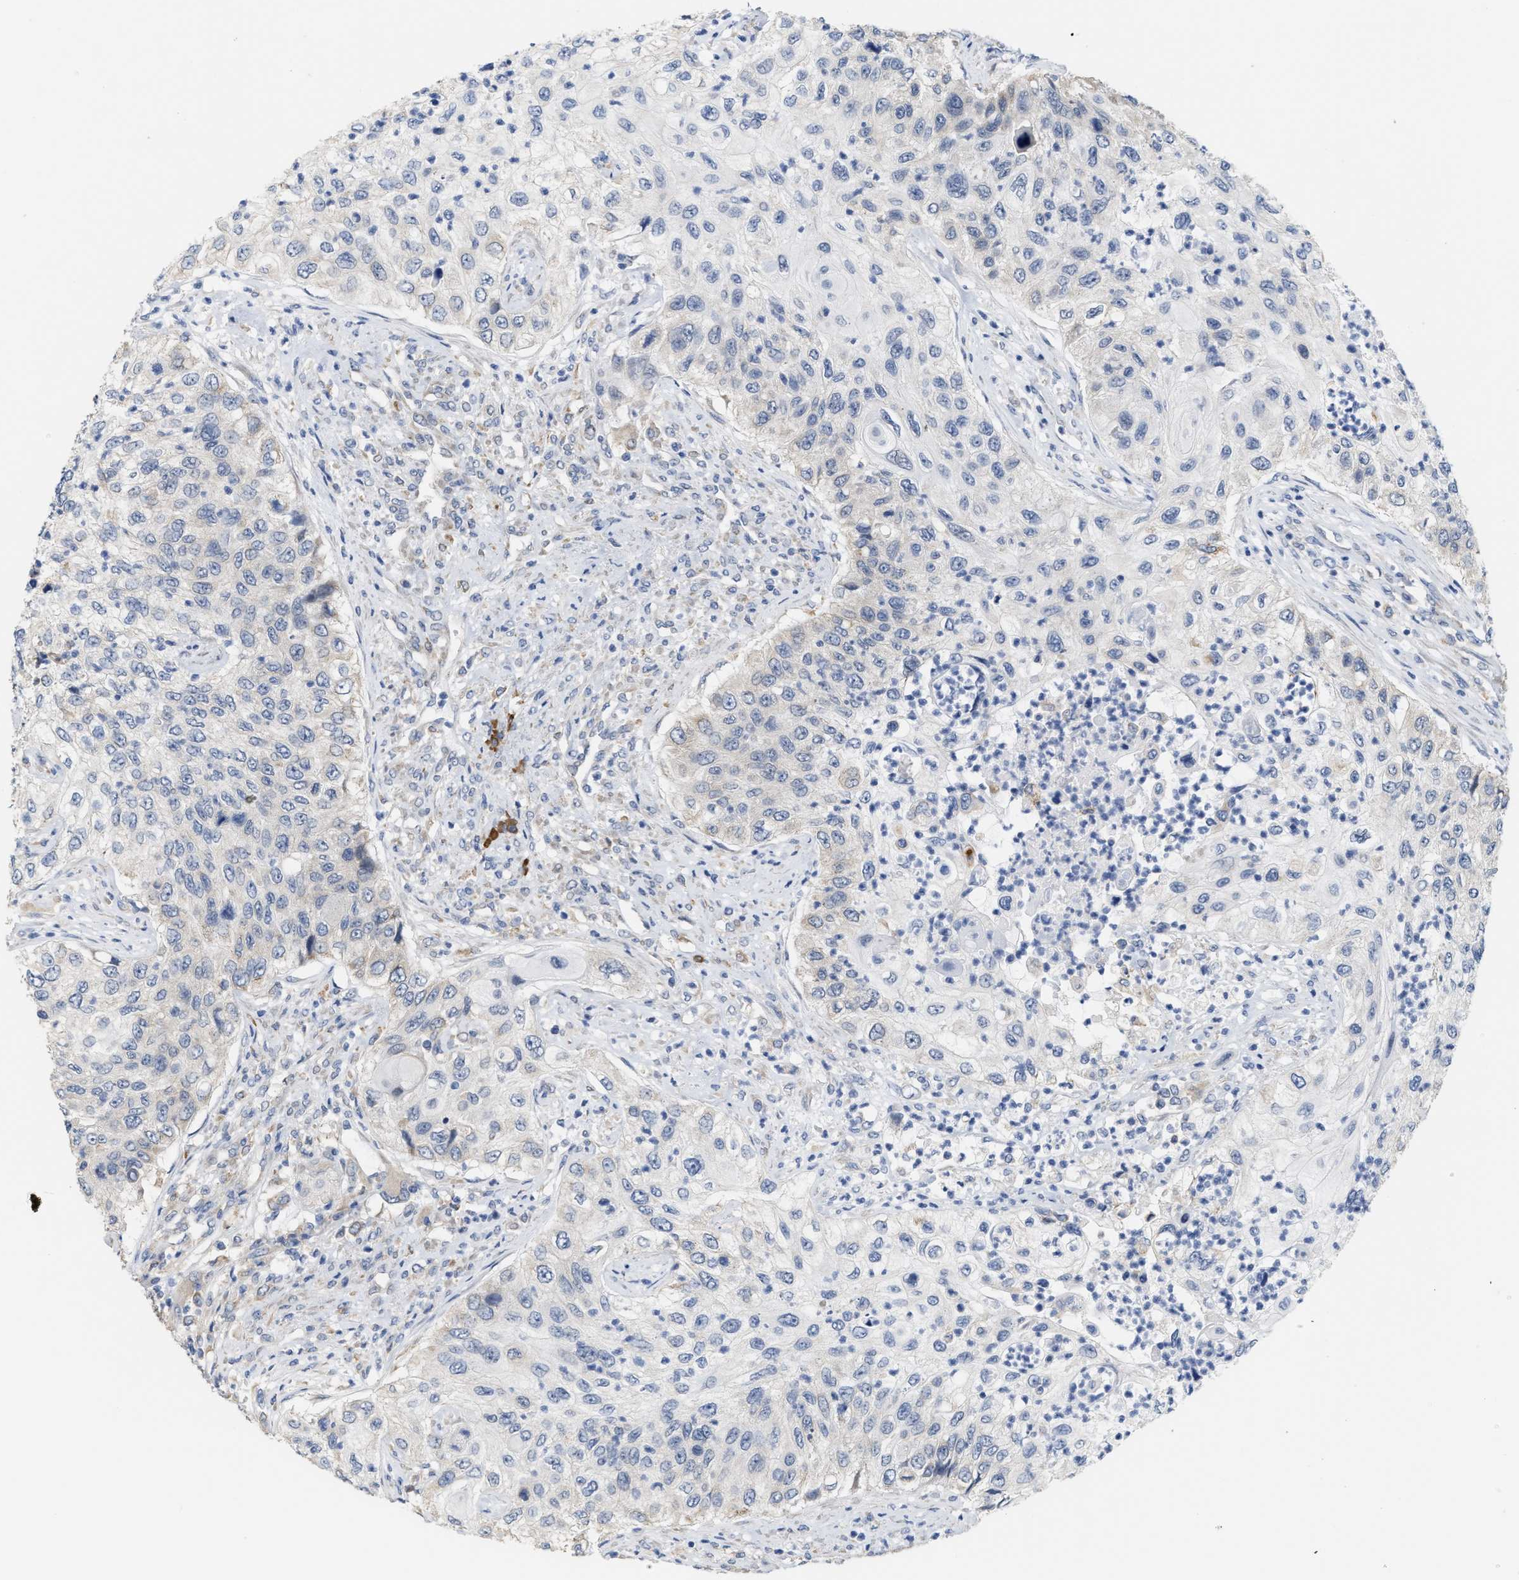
{"staining": {"intensity": "negative", "quantity": "none", "location": "none"}, "tissue": "urothelial cancer", "cell_type": "Tumor cells", "image_type": "cancer", "snomed": [{"axis": "morphology", "description": "Urothelial carcinoma, High grade"}, {"axis": "topography", "description": "Urinary bladder"}], "caption": "Immunohistochemical staining of human urothelial carcinoma (high-grade) reveals no significant staining in tumor cells.", "gene": "RYR2", "patient": {"sex": "female", "age": 60}}